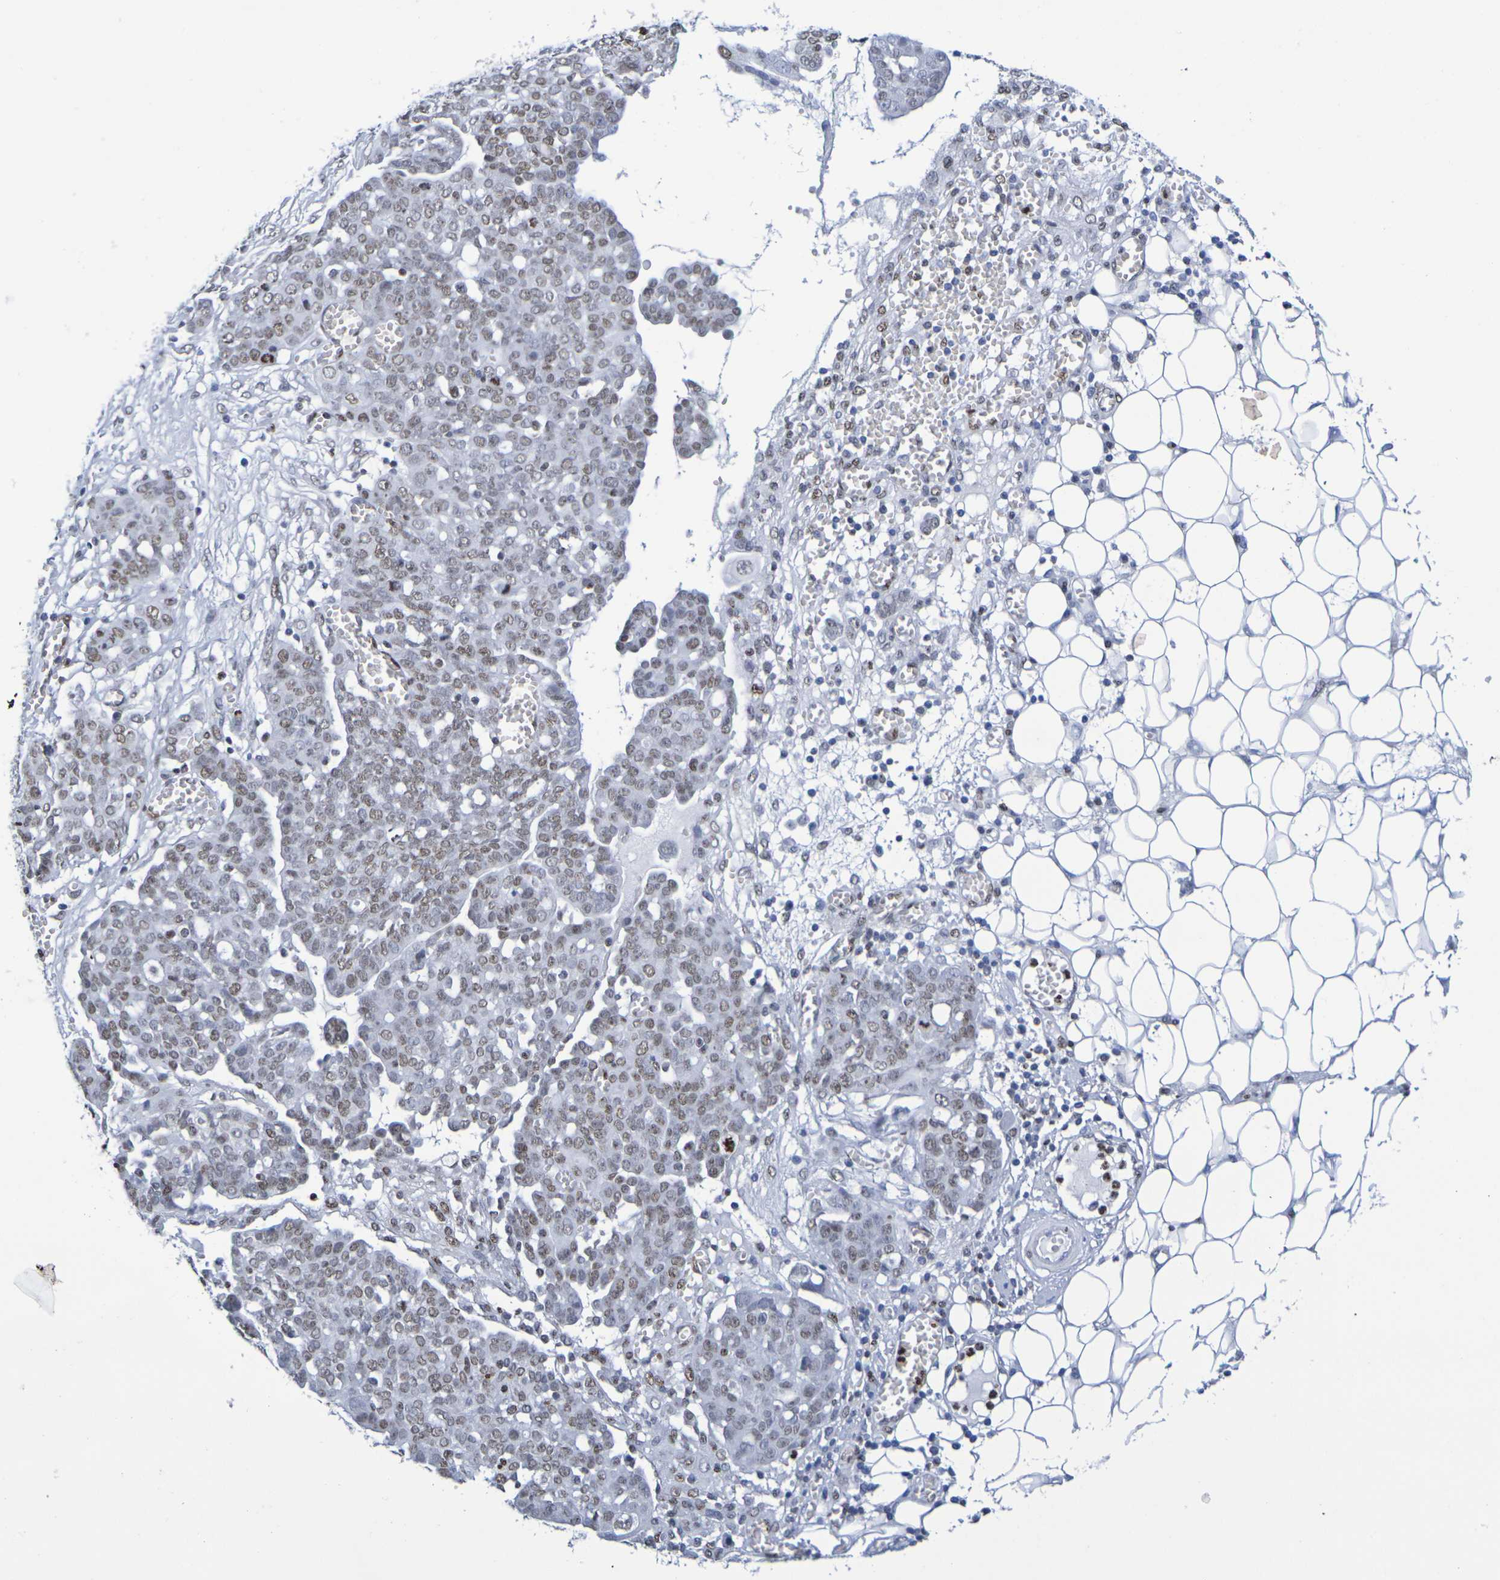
{"staining": {"intensity": "weak", "quantity": ">75%", "location": "nuclear"}, "tissue": "ovarian cancer", "cell_type": "Tumor cells", "image_type": "cancer", "snomed": [{"axis": "morphology", "description": "Cystadenocarcinoma, serous, NOS"}, {"axis": "topography", "description": "Soft tissue"}, {"axis": "topography", "description": "Ovary"}], "caption": "IHC image of neoplastic tissue: human ovarian serous cystadenocarcinoma stained using immunohistochemistry (IHC) displays low levels of weak protein expression localized specifically in the nuclear of tumor cells, appearing as a nuclear brown color.", "gene": "H1-5", "patient": {"sex": "female", "age": 57}}